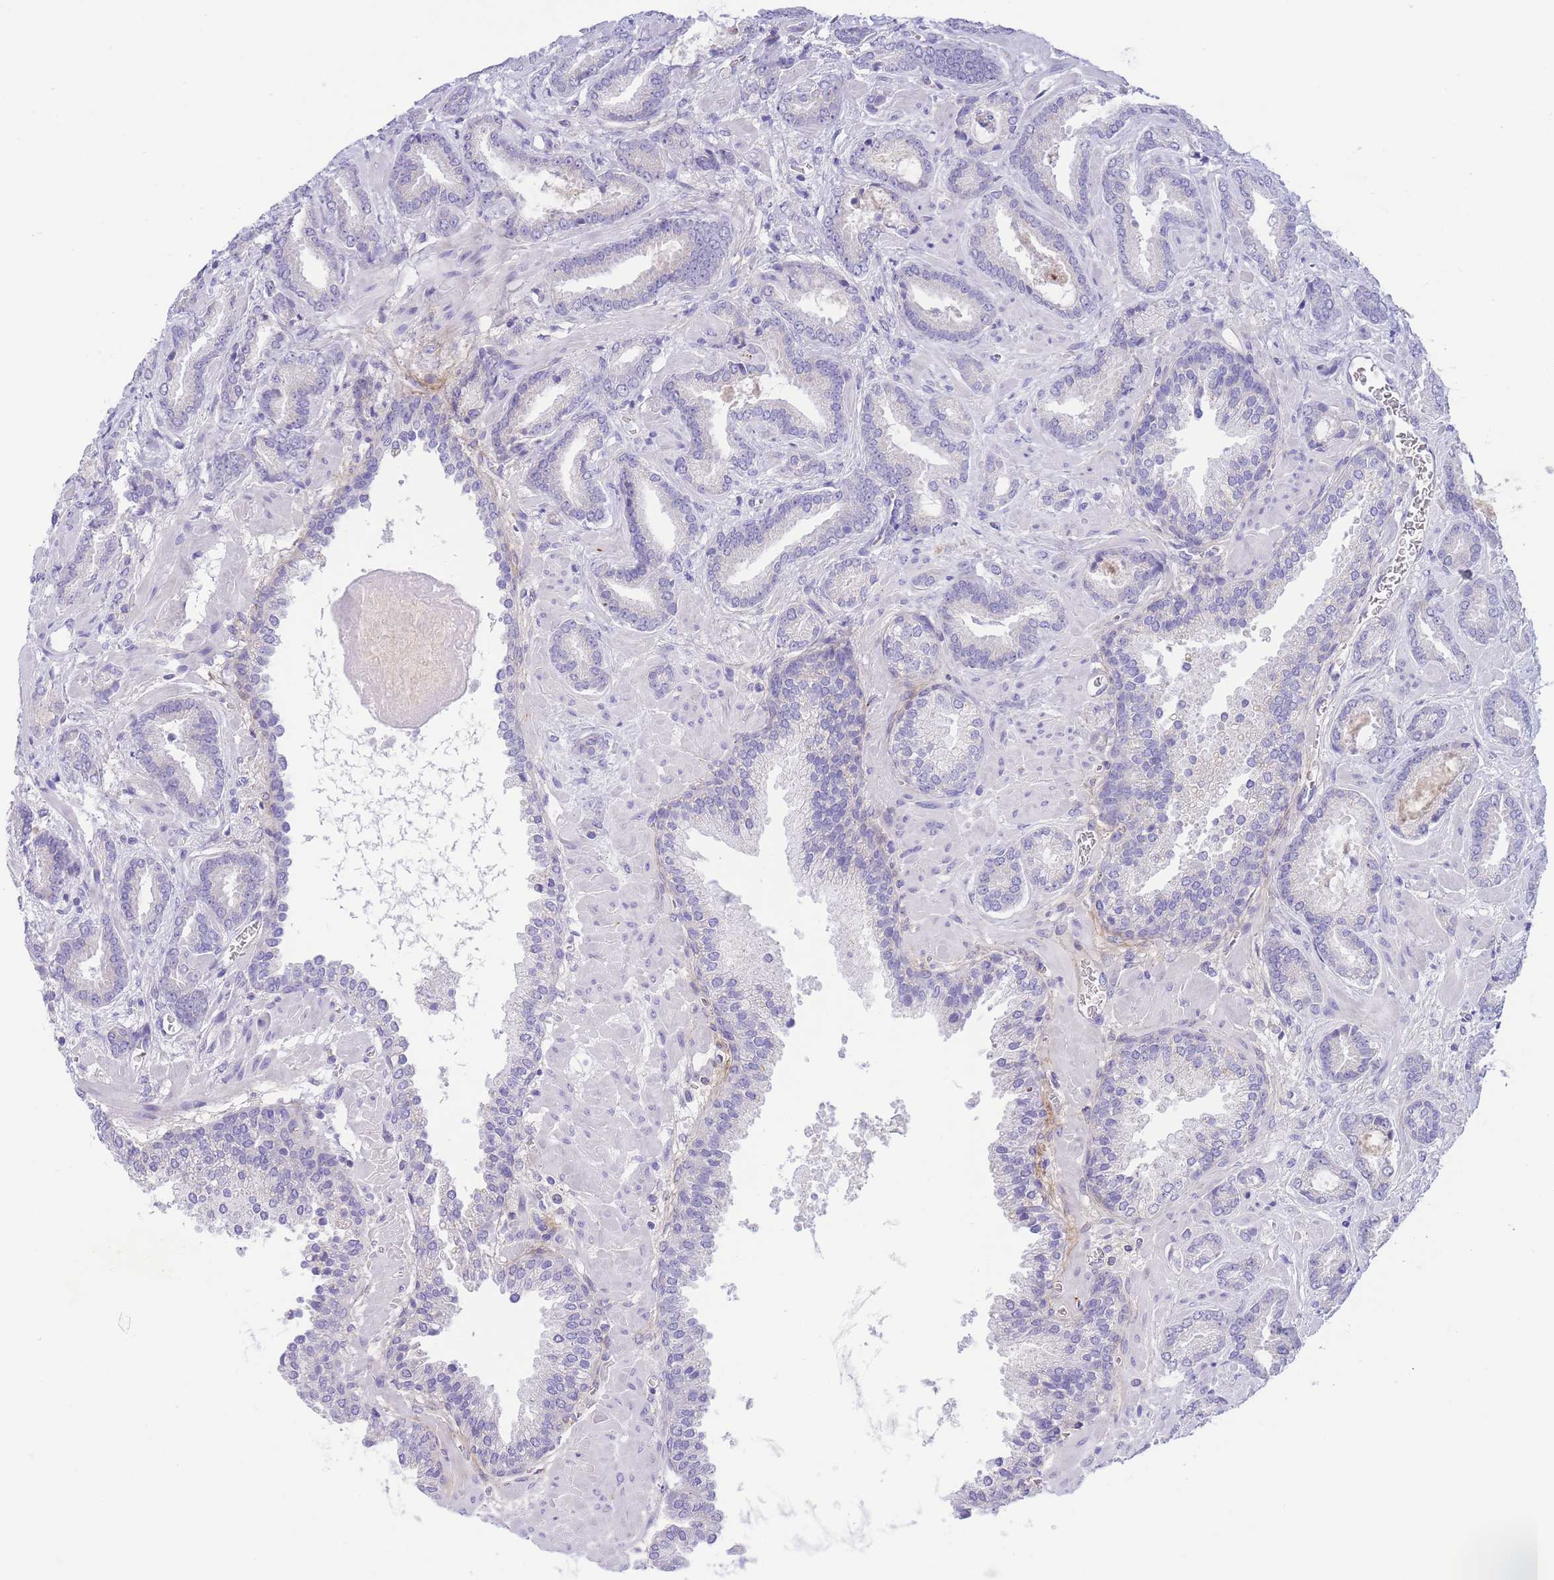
{"staining": {"intensity": "negative", "quantity": "none", "location": "none"}, "tissue": "prostate cancer", "cell_type": "Tumor cells", "image_type": "cancer", "snomed": [{"axis": "morphology", "description": "Adenocarcinoma, Low grade"}, {"axis": "topography", "description": "Prostate"}], "caption": "The IHC histopathology image has no significant expression in tumor cells of prostate adenocarcinoma (low-grade) tissue.", "gene": "PCDHB3", "patient": {"sex": "male", "age": 62}}